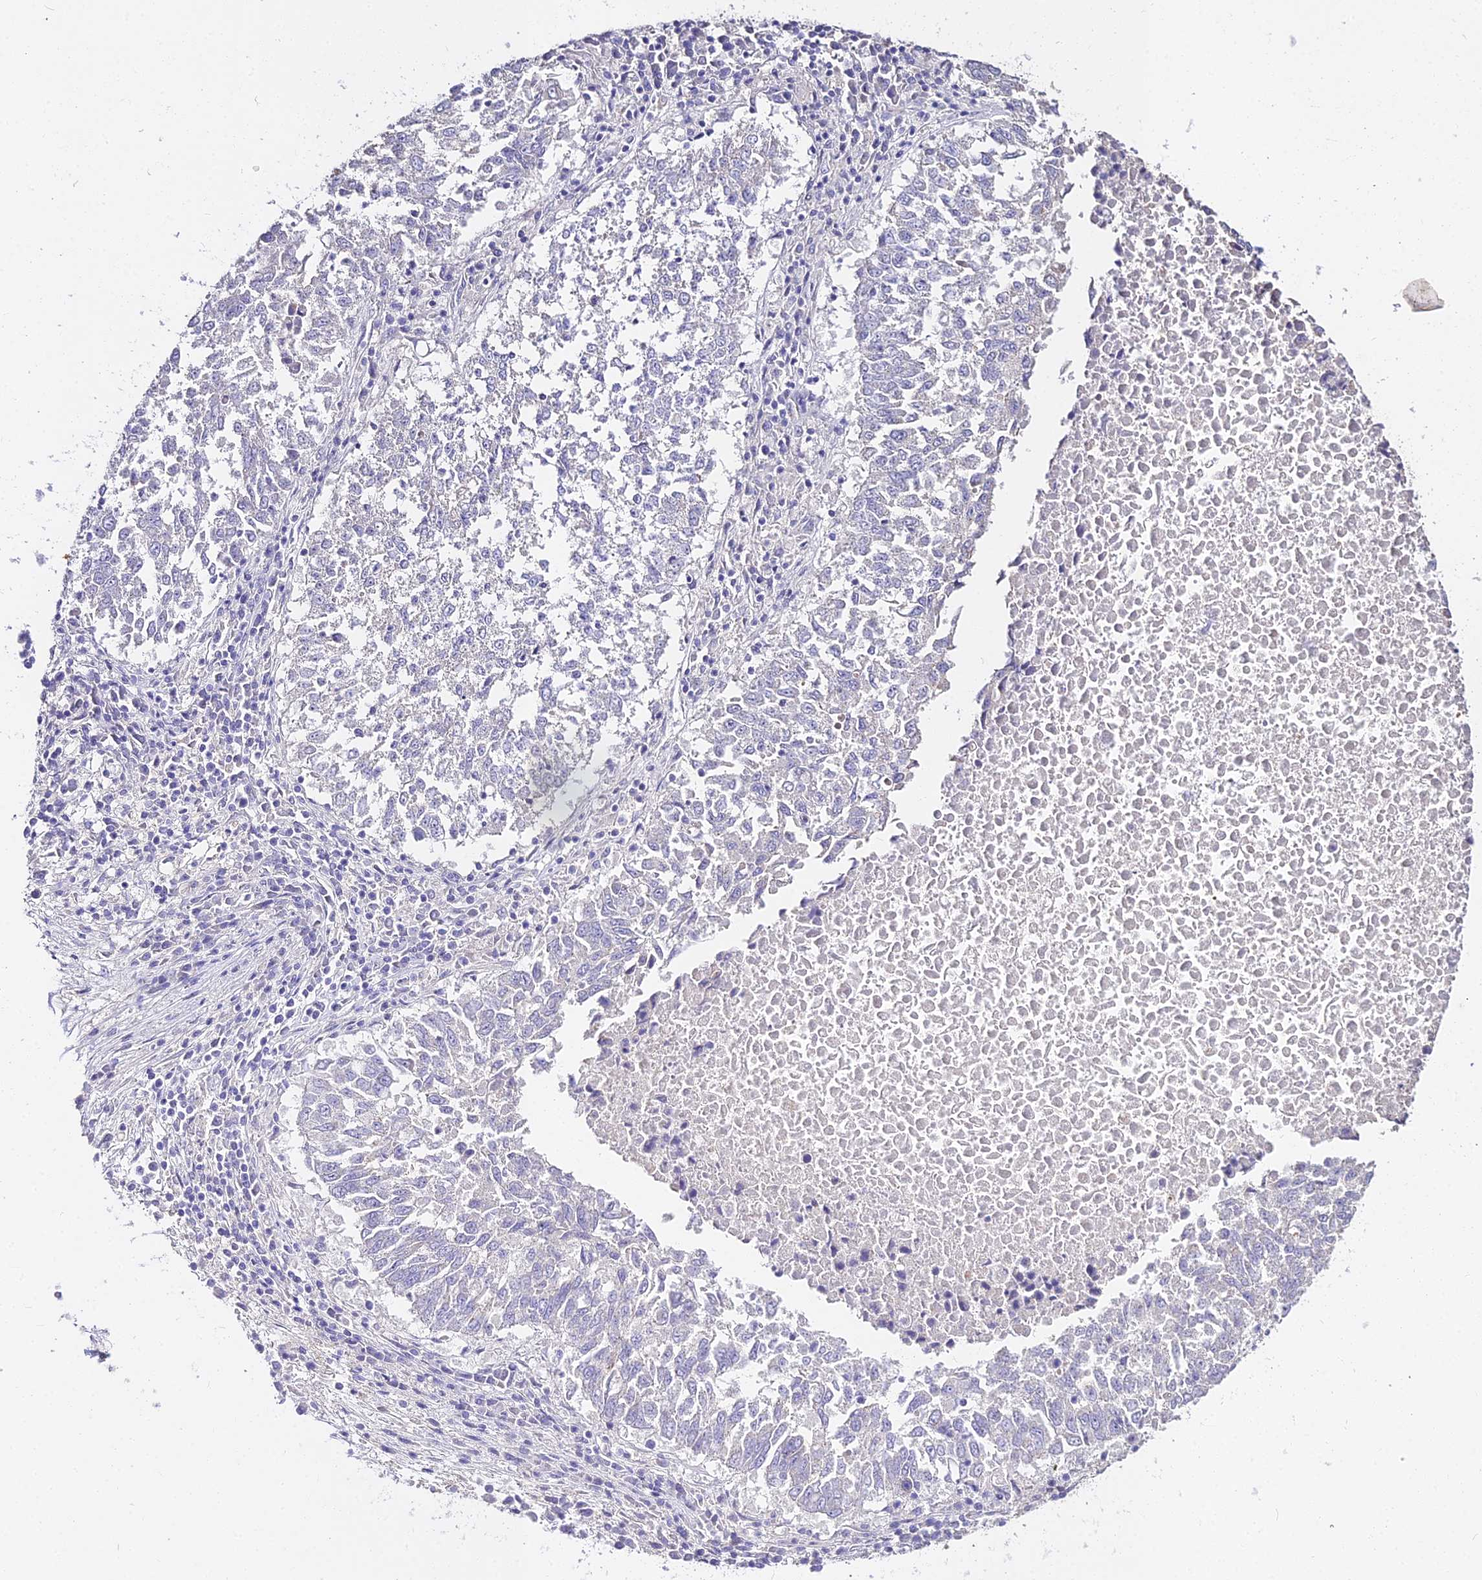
{"staining": {"intensity": "negative", "quantity": "none", "location": "none"}, "tissue": "lung cancer", "cell_type": "Tumor cells", "image_type": "cancer", "snomed": [{"axis": "morphology", "description": "Squamous cell carcinoma, NOS"}, {"axis": "topography", "description": "Lung"}], "caption": "Immunohistochemistry of human squamous cell carcinoma (lung) demonstrates no staining in tumor cells.", "gene": "GLYAT", "patient": {"sex": "male", "age": 73}}